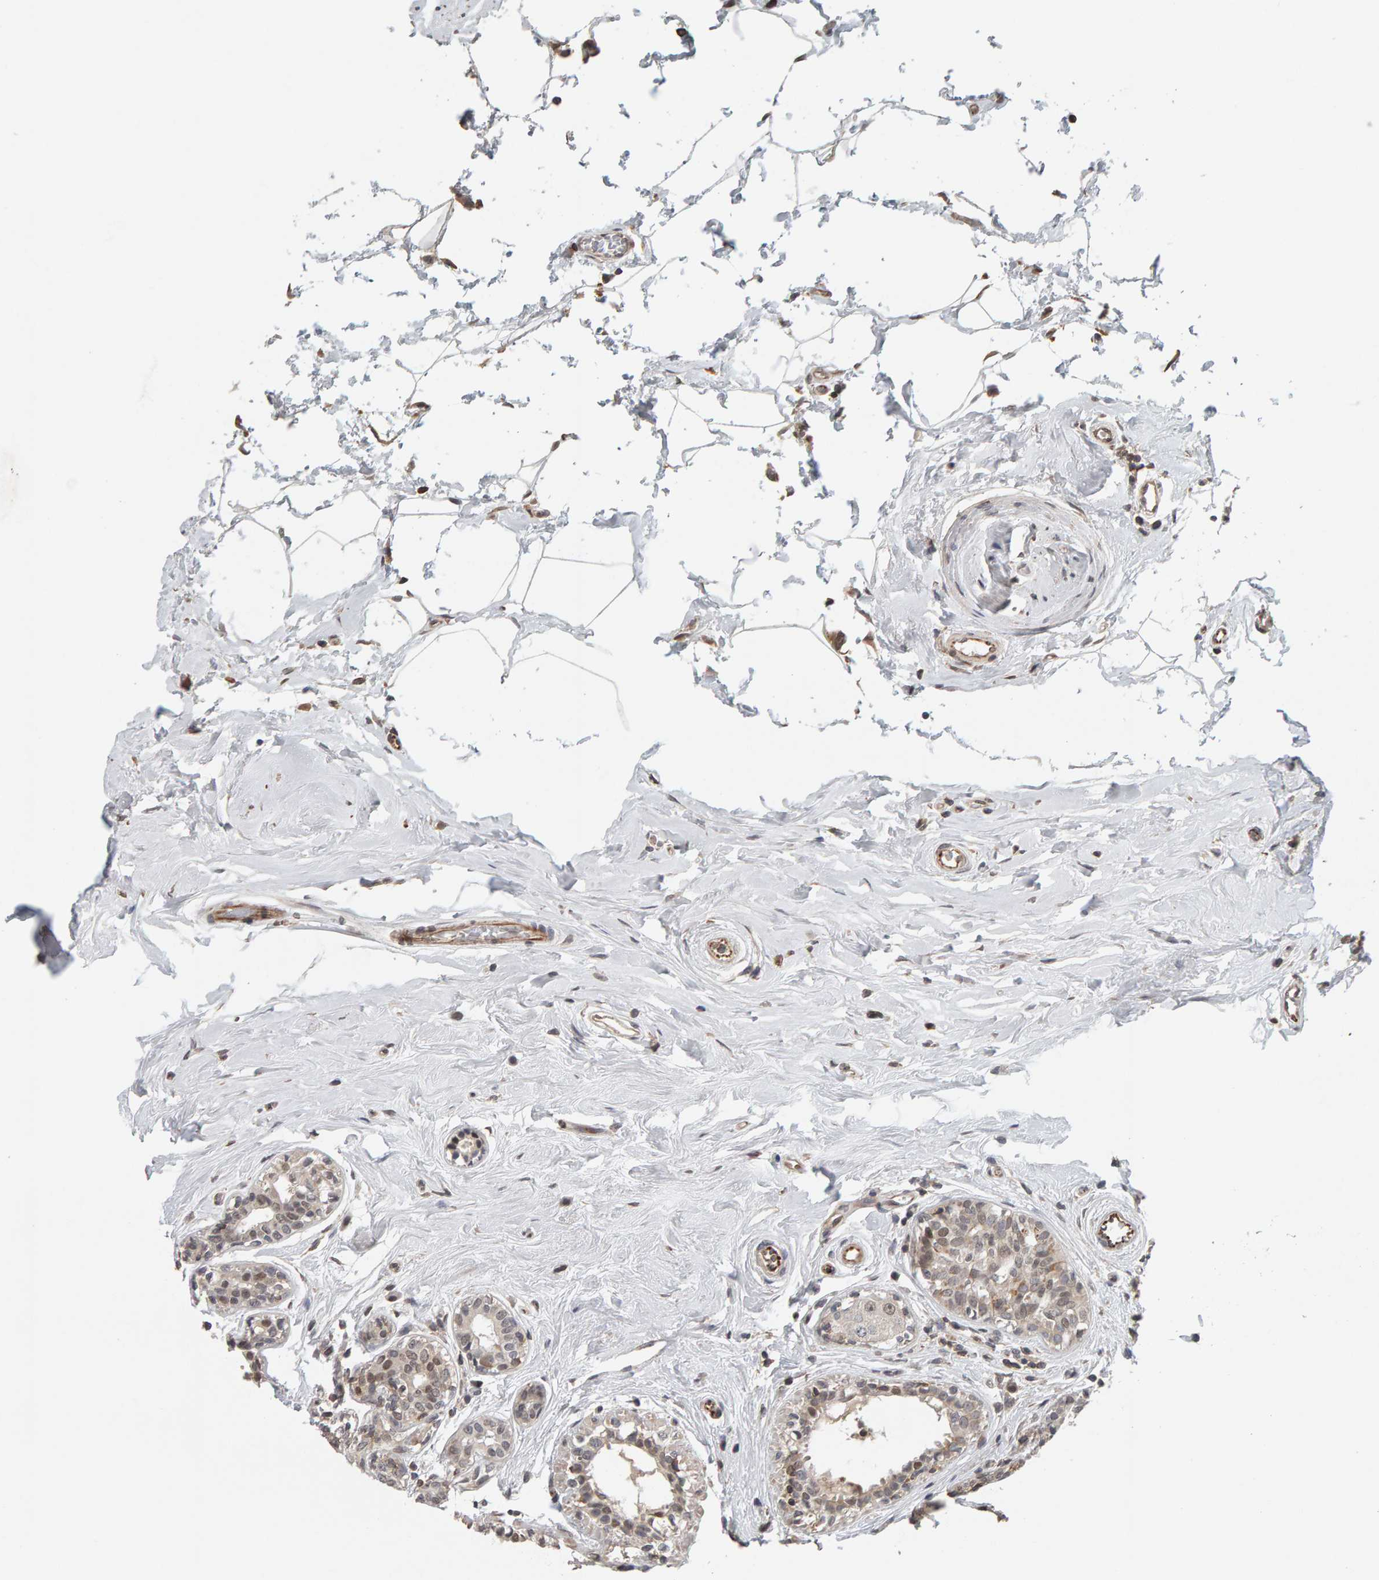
{"staining": {"intensity": "weak", "quantity": "<25%", "location": "cytoplasmic/membranous,nuclear"}, "tissue": "breast cancer", "cell_type": "Tumor cells", "image_type": "cancer", "snomed": [{"axis": "morphology", "description": "Duct carcinoma"}, {"axis": "topography", "description": "Breast"}], "caption": "Tumor cells show no significant staining in breast cancer (infiltrating ductal carcinoma). The staining is performed using DAB (3,3'-diaminobenzidine) brown chromogen with nuclei counter-stained in using hematoxylin.", "gene": "TEFM", "patient": {"sex": "female", "age": 55}}